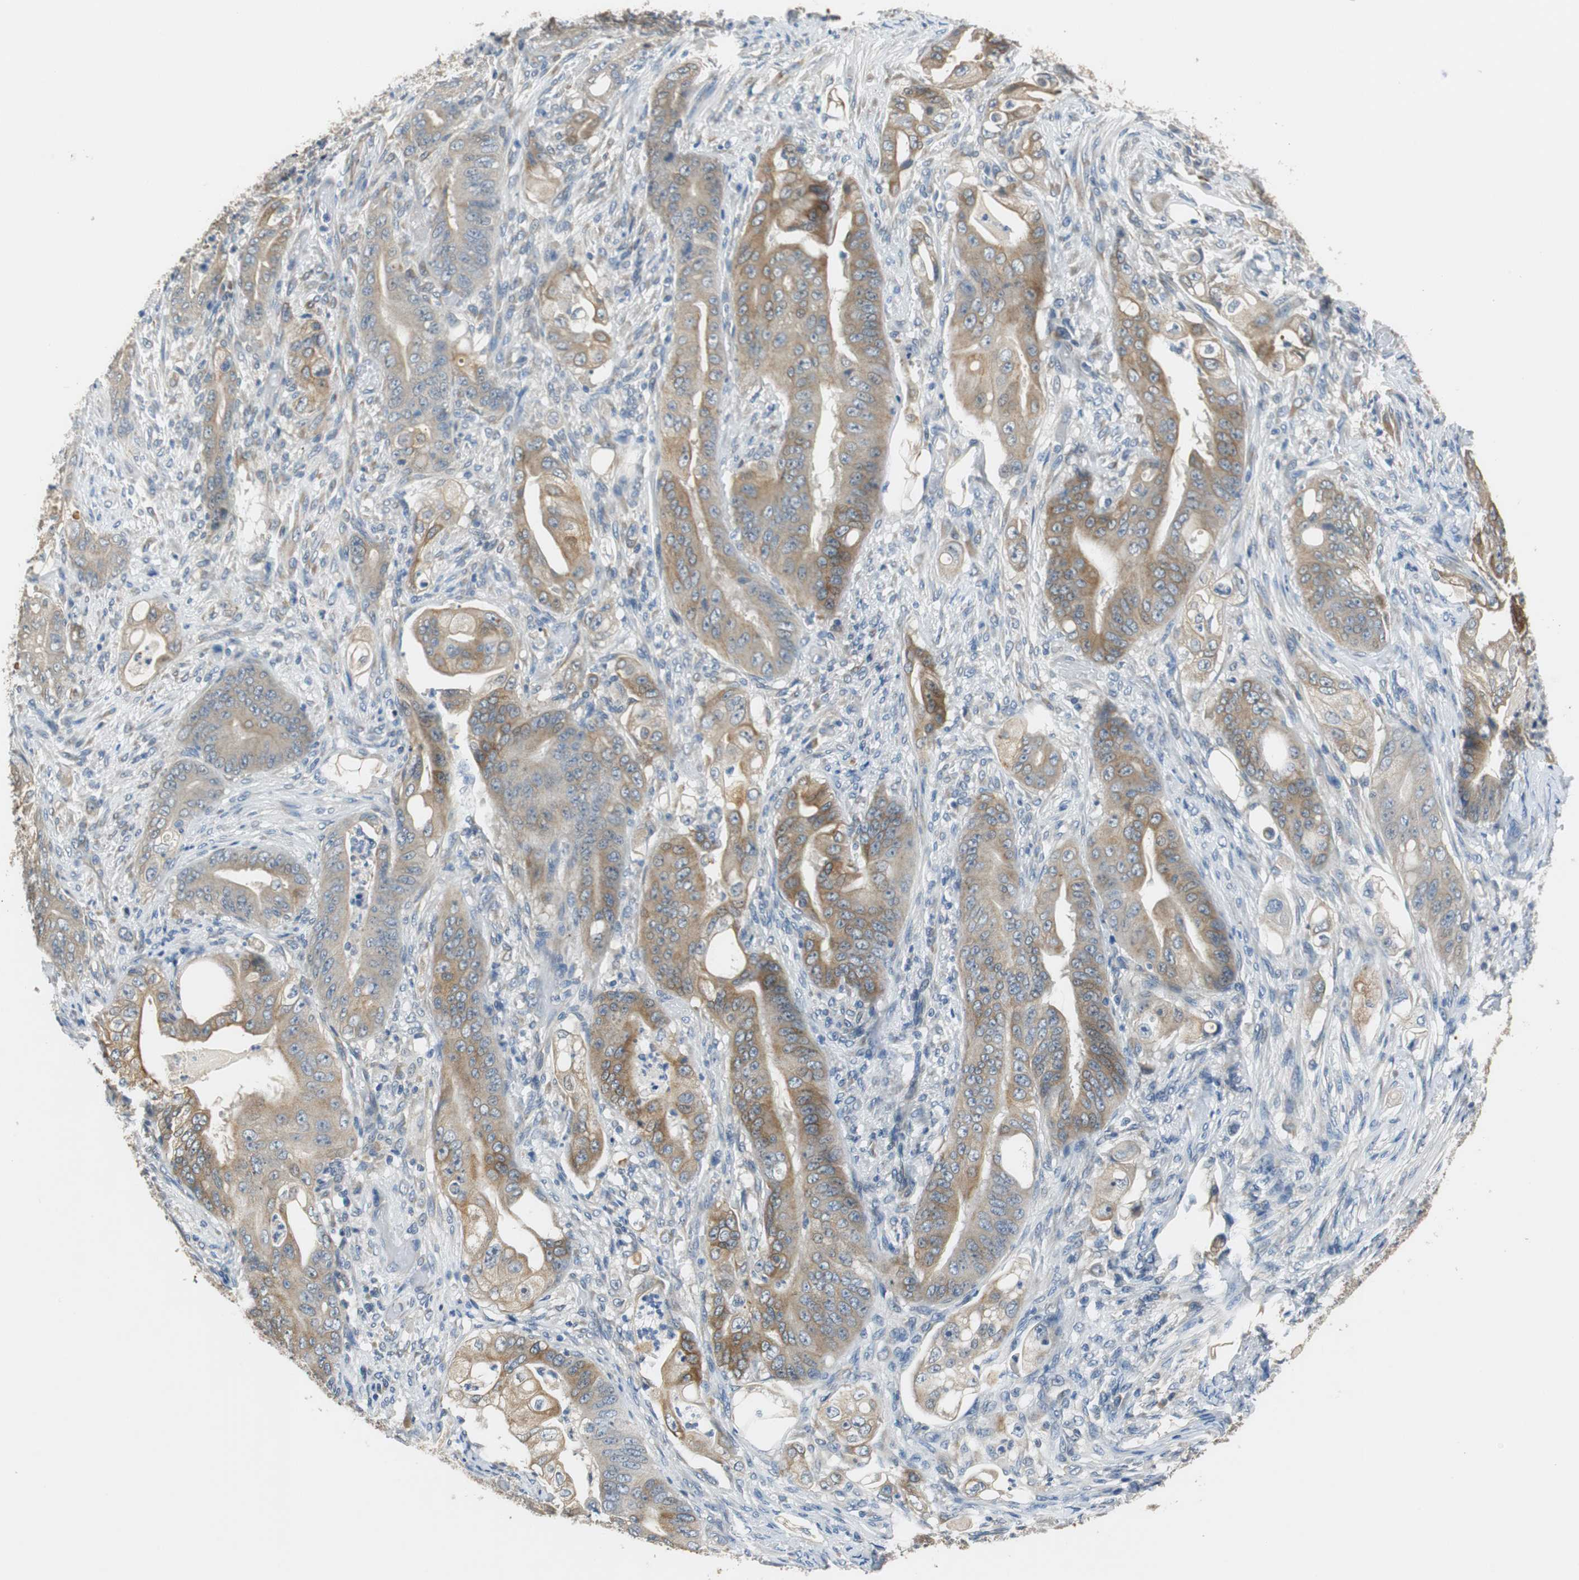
{"staining": {"intensity": "moderate", "quantity": "25%-75%", "location": "cytoplasmic/membranous"}, "tissue": "stomach cancer", "cell_type": "Tumor cells", "image_type": "cancer", "snomed": [{"axis": "morphology", "description": "Adenocarcinoma, NOS"}, {"axis": "topography", "description": "Stomach"}], "caption": "Immunohistochemistry (IHC) image of neoplastic tissue: stomach cancer stained using immunohistochemistry (IHC) displays medium levels of moderate protein expression localized specifically in the cytoplasmic/membranous of tumor cells, appearing as a cytoplasmic/membranous brown color.", "gene": "FADS2", "patient": {"sex": "female", "age": 73}}